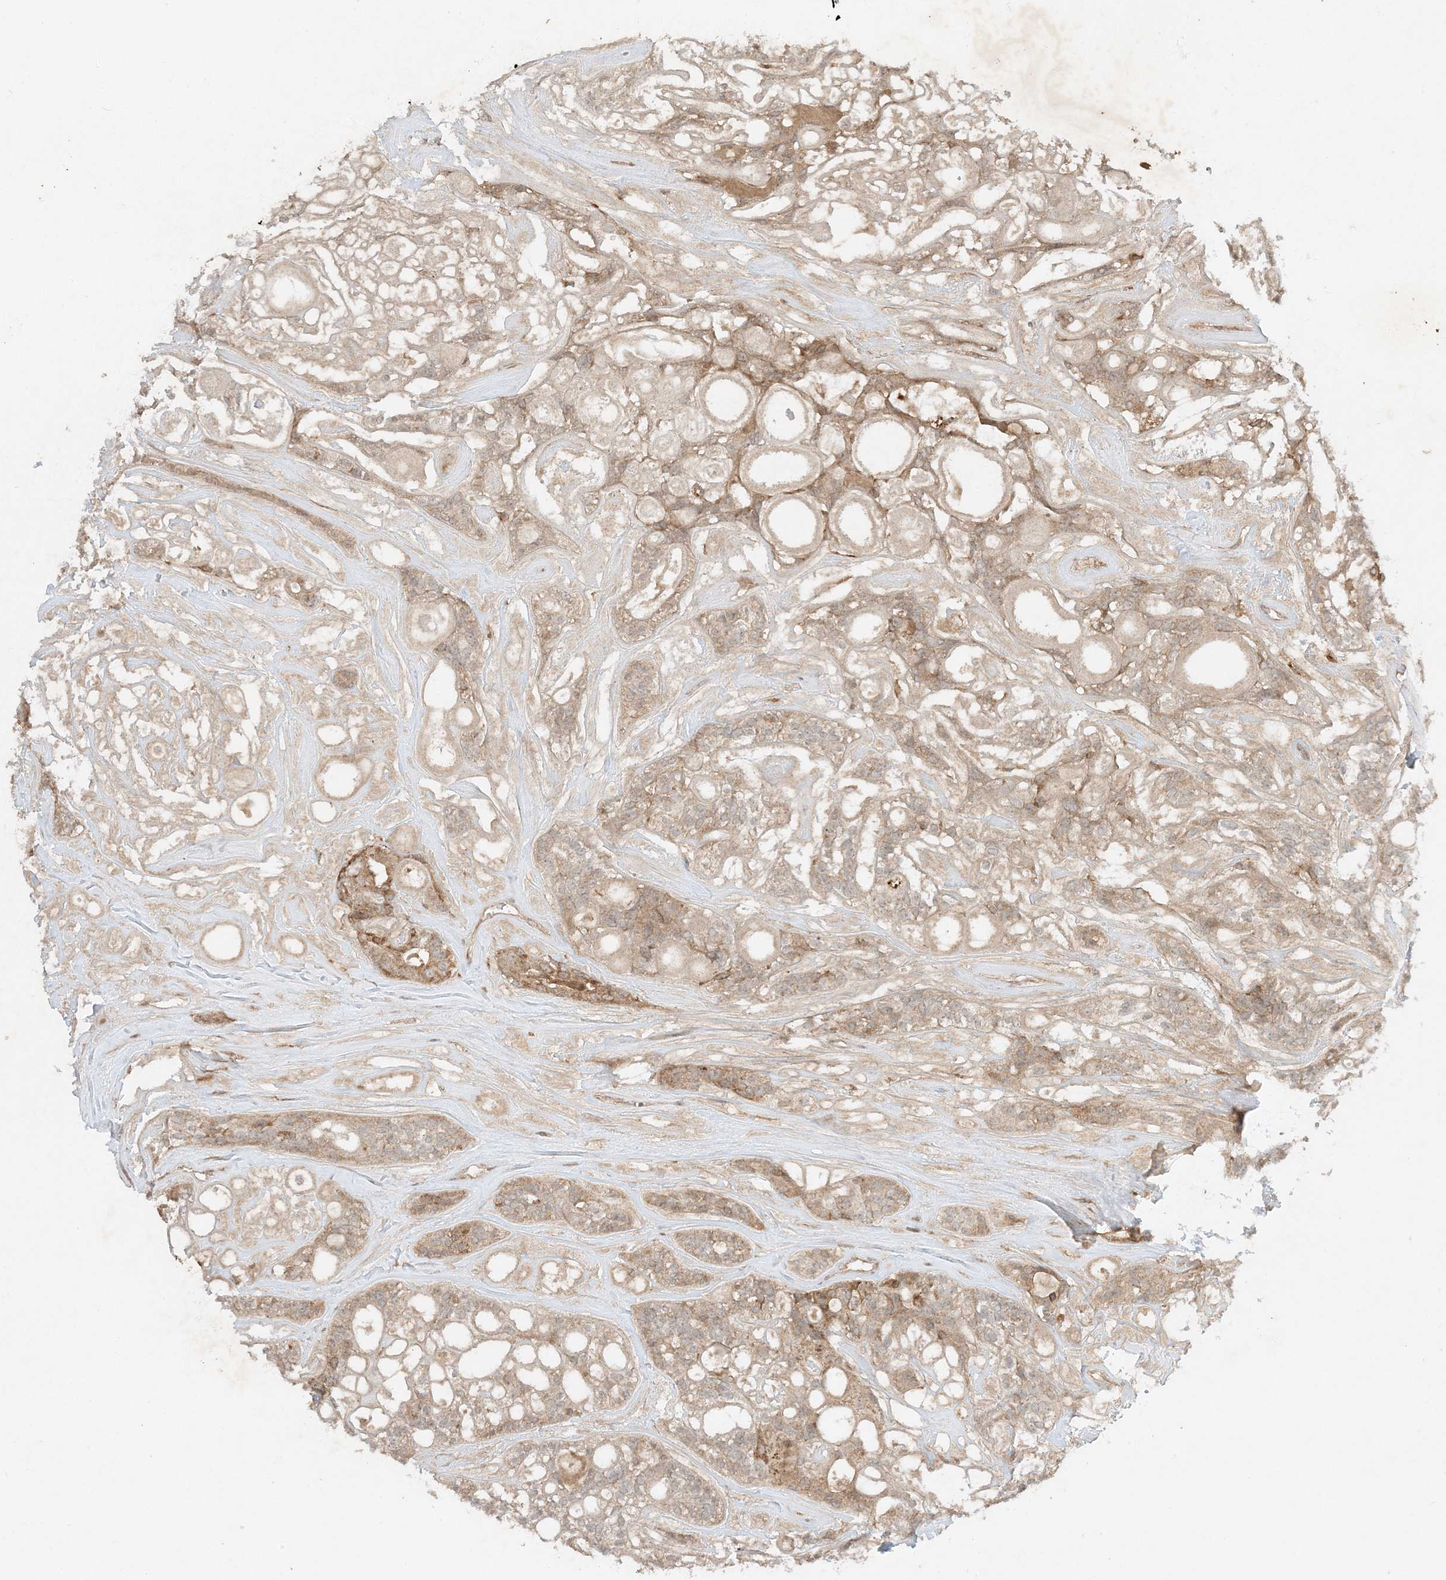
{"staining": {"intensity": "weak", "quantity": ">75%", "location": "cytoplasmic/membranous"}, "tissue": "head and neck cancer", "cell_type": "Tumor cells", "image_type": "cancer", "snomed": [{"axis": "morphology", "description": "Adenocarcinoma, NOS"}, {"axis": "topography", "description": "Head-Neck"}], "caption": "Immunohistochemical staining of human head and neck cancer (adenocarcinoma) exhibits low levels of weak cytoplasmic/membranous protein positivity in about >75% of tumor cells.", "gene": "XRN1", "patient": {"sex": "male", "age": 66}}